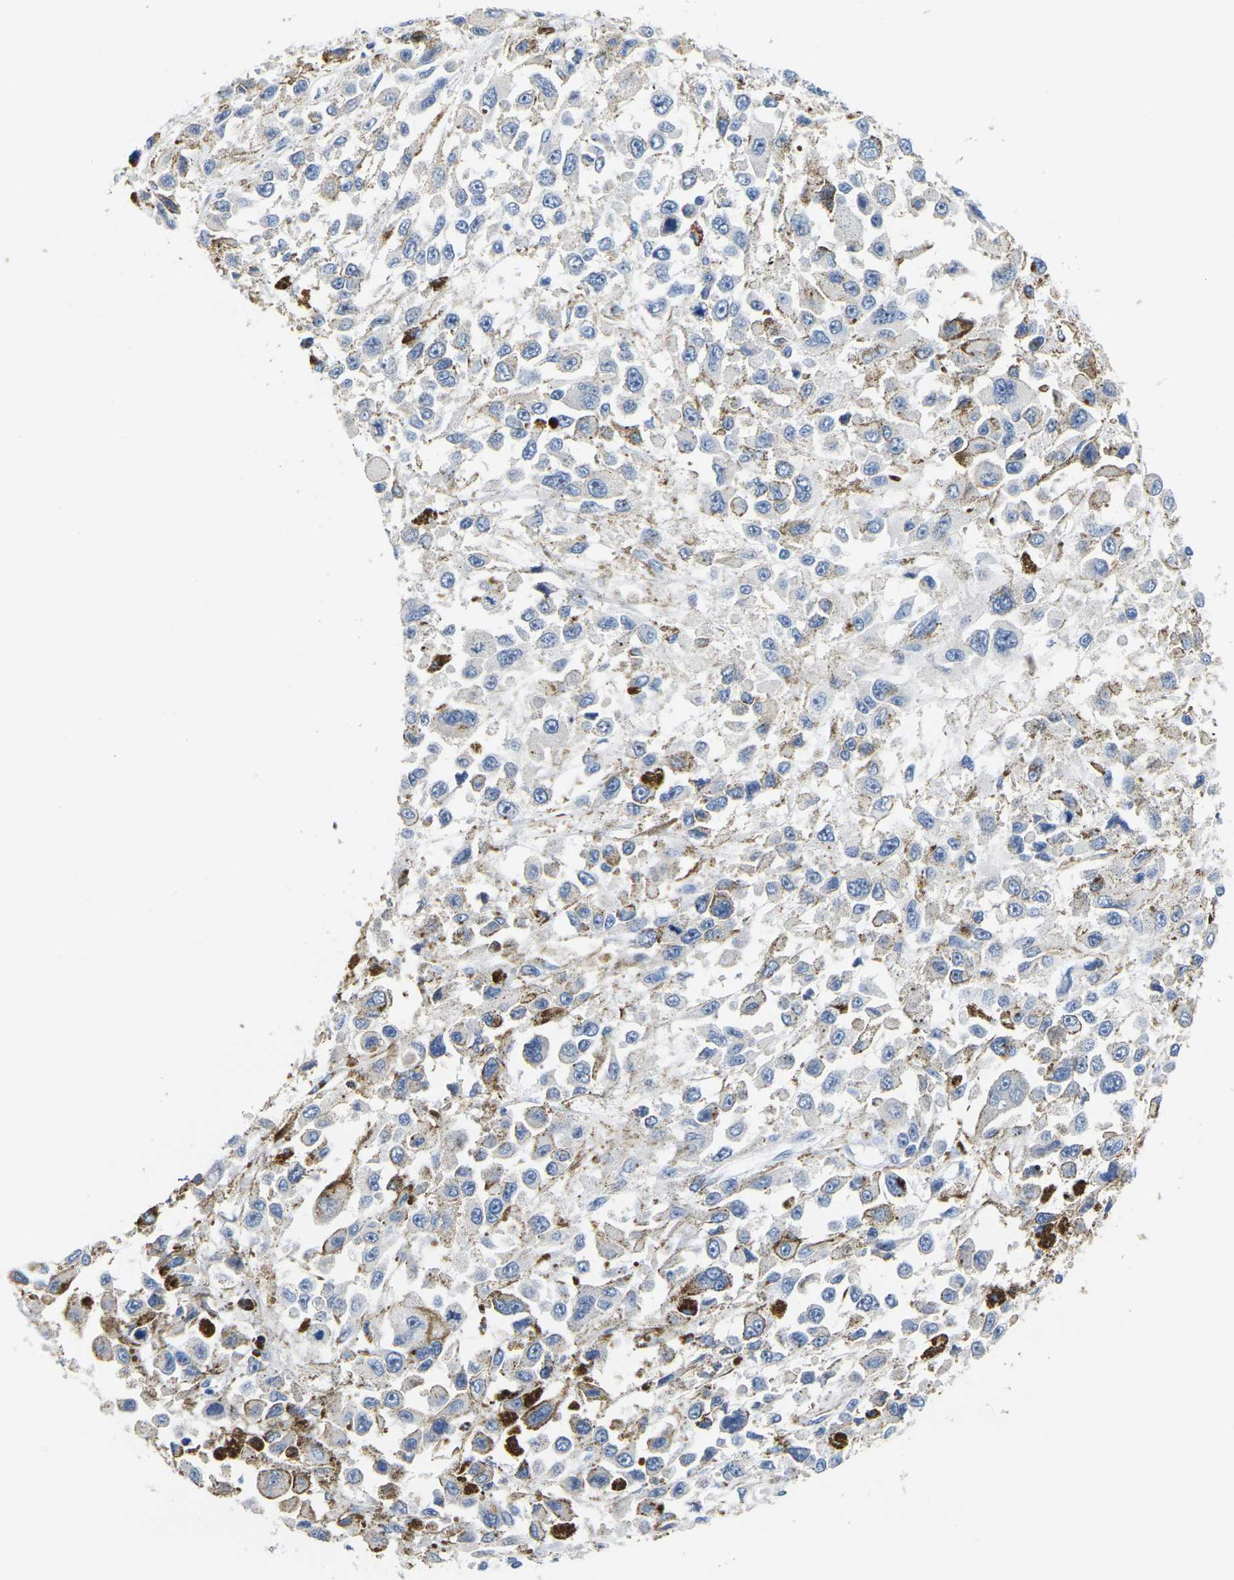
{"staining": {"intensity": "negative", "quantity": "none", "location": "none"}, "tissue": "melanoma", "cell_type": "Tumor cells", "image_type": "cancer", "snomed": [{"axis": "morphology", "description": "Malignant melanoma, Metastatic site"}, {"axis": "topography", "description": "Lymph node"}], "caption": "High magnification brightfield microscopy of melanoma stained with DAB (3,3'-diaminobenzidine) (brown) and counterstained with hematoxylin (blue): tumor cells show no significant positivity.", "gene": "NOCT", "patient": {"sex": "male", "age": 59}}